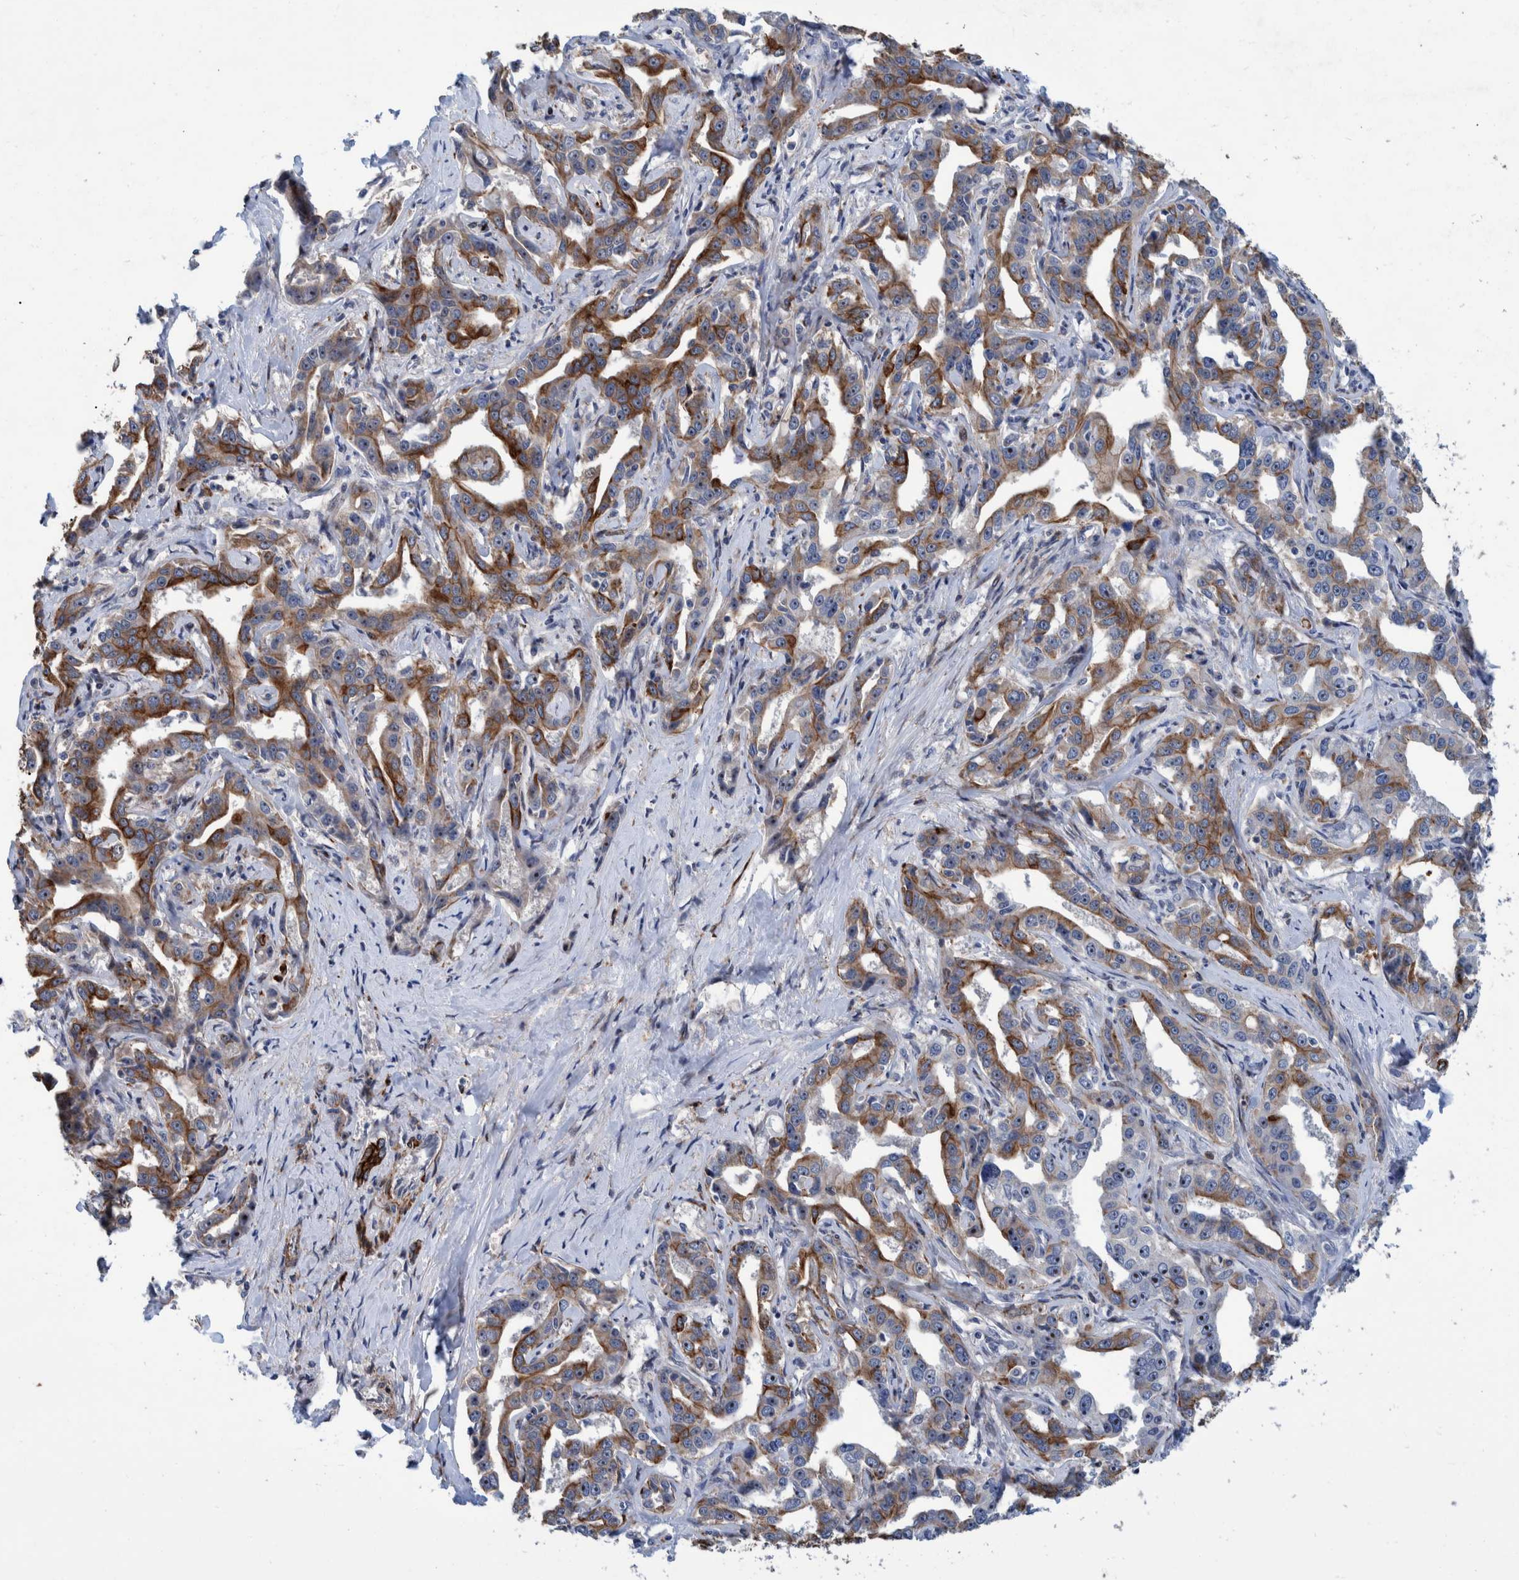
{"staining": {"intensity": "moderate", "quantity": ">75%", "location": "cytoplasmic/membranous"}, "tissue": "liver cancer", "cell_type": "Tumor cells", "image_type": "cancer", "snomed": [{"axis": "morphology", "description": "Cholangiocarcinoma"}, {"axis": "topography", "description": "Liver"}], "caption": "Immunohistochemical staining of liver cancer (cholangiocarcinoma) displays medium levels of moderate cytoplasmic/membranous expression in approximately >75% of tumor cells.", "gene": "MKS1", "patient": {"sex": "male", "age": 59}}